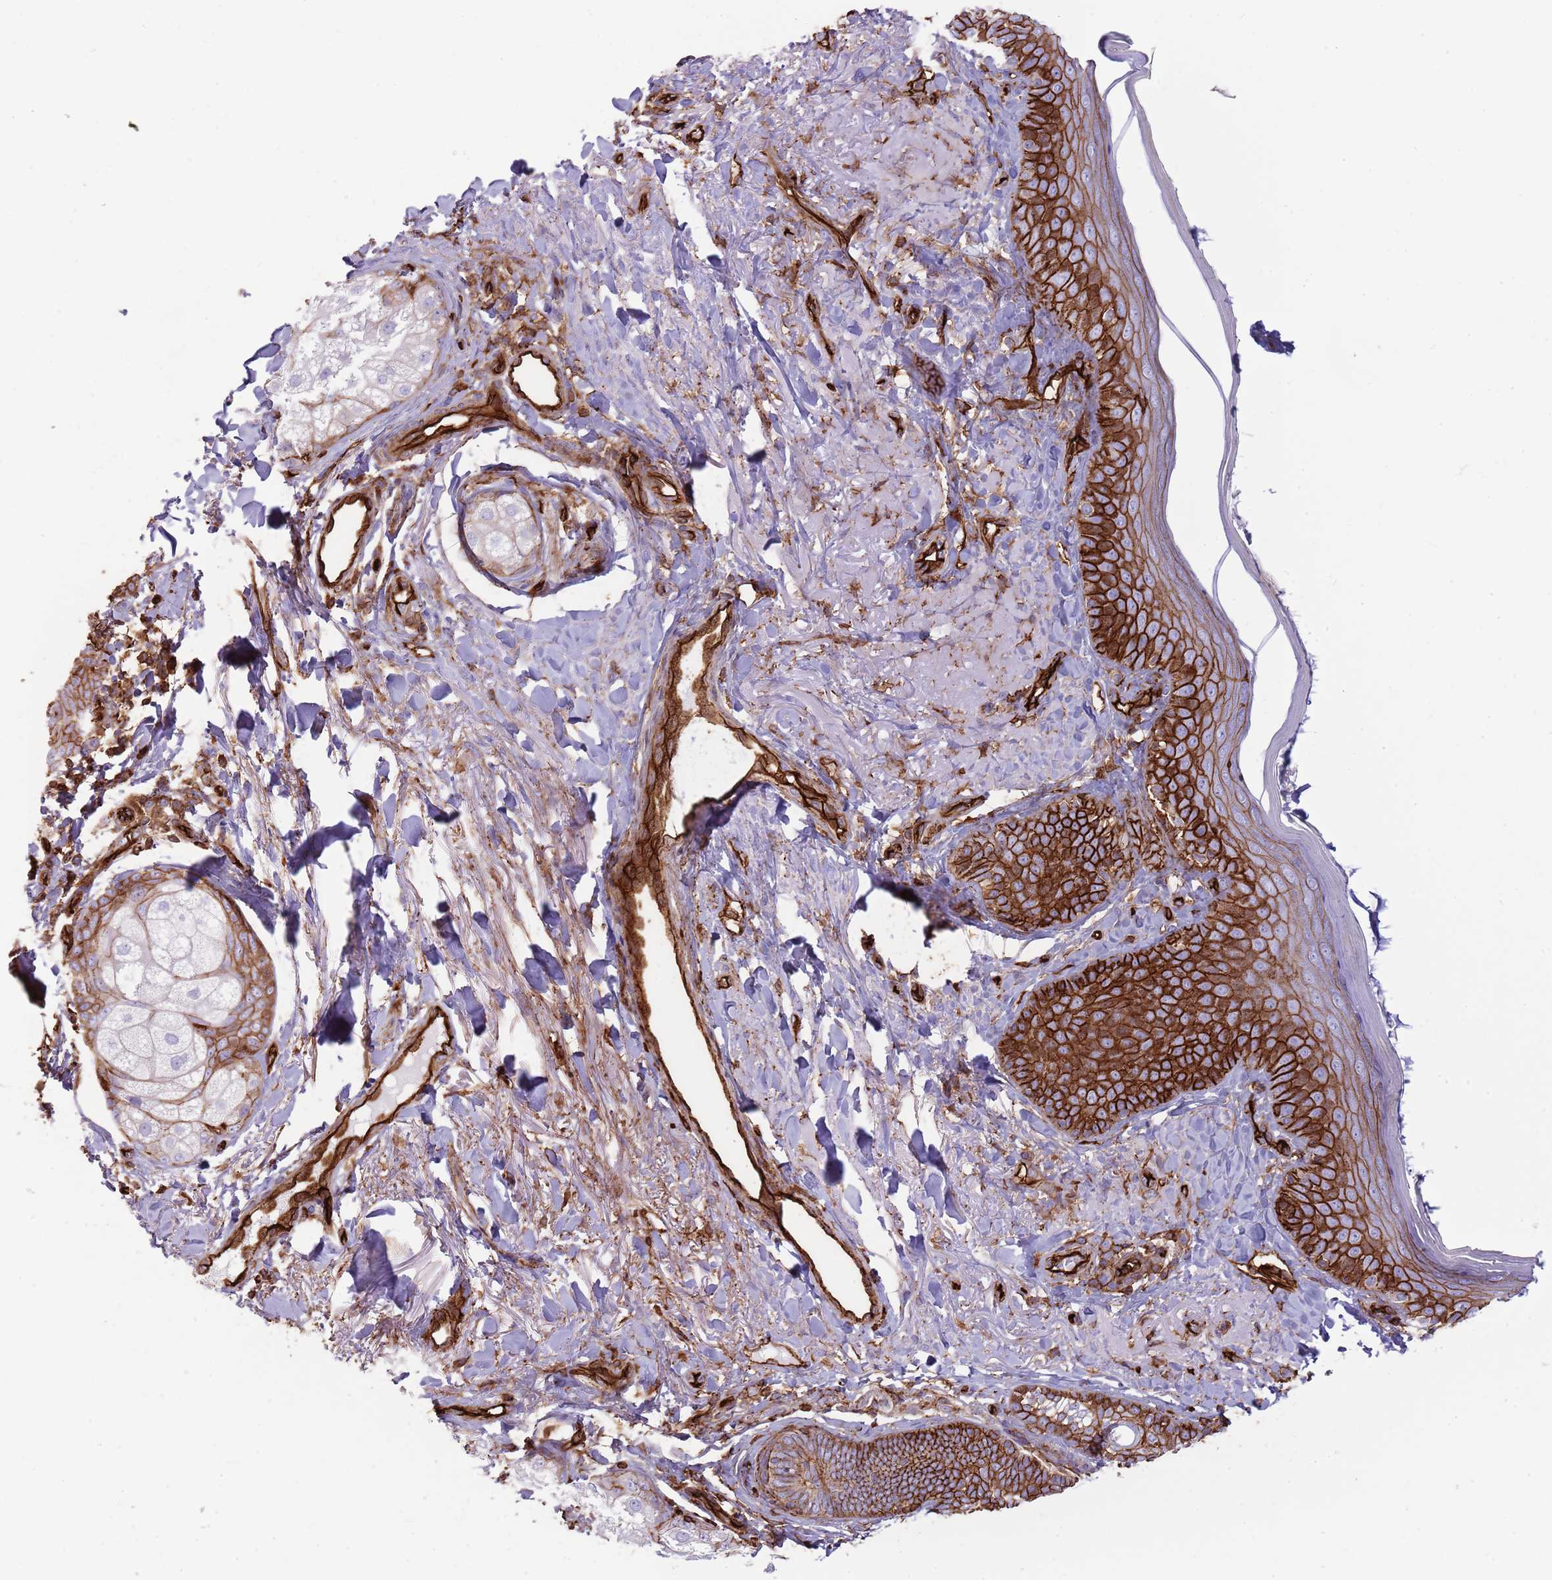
{"staining": {"intensity": "strong", "quantity": ">75%", "location": "cytoplasmic/membranous"}, "tissue": "skin", "cell_type": "Fibroblasts", "image_type": "normal", "snomed": [{"axis": "morphology", "description": "Normal tissue, NOS"}, {"axis": "topography", "description": "Skin"}], "caption": "Unremarkable skin reveals strong cytoplasmic/membranous expression in about >75% of fibroblasts, visualized by immunohistochemistry. The staining was performed using DAB to visualize the protein expression in brown, while the nuclei were stained in blue with hematoxylin (Magnification: 20x).", "gene": "KBTBD6", "patient": {"sex": "male", "age": 57}}